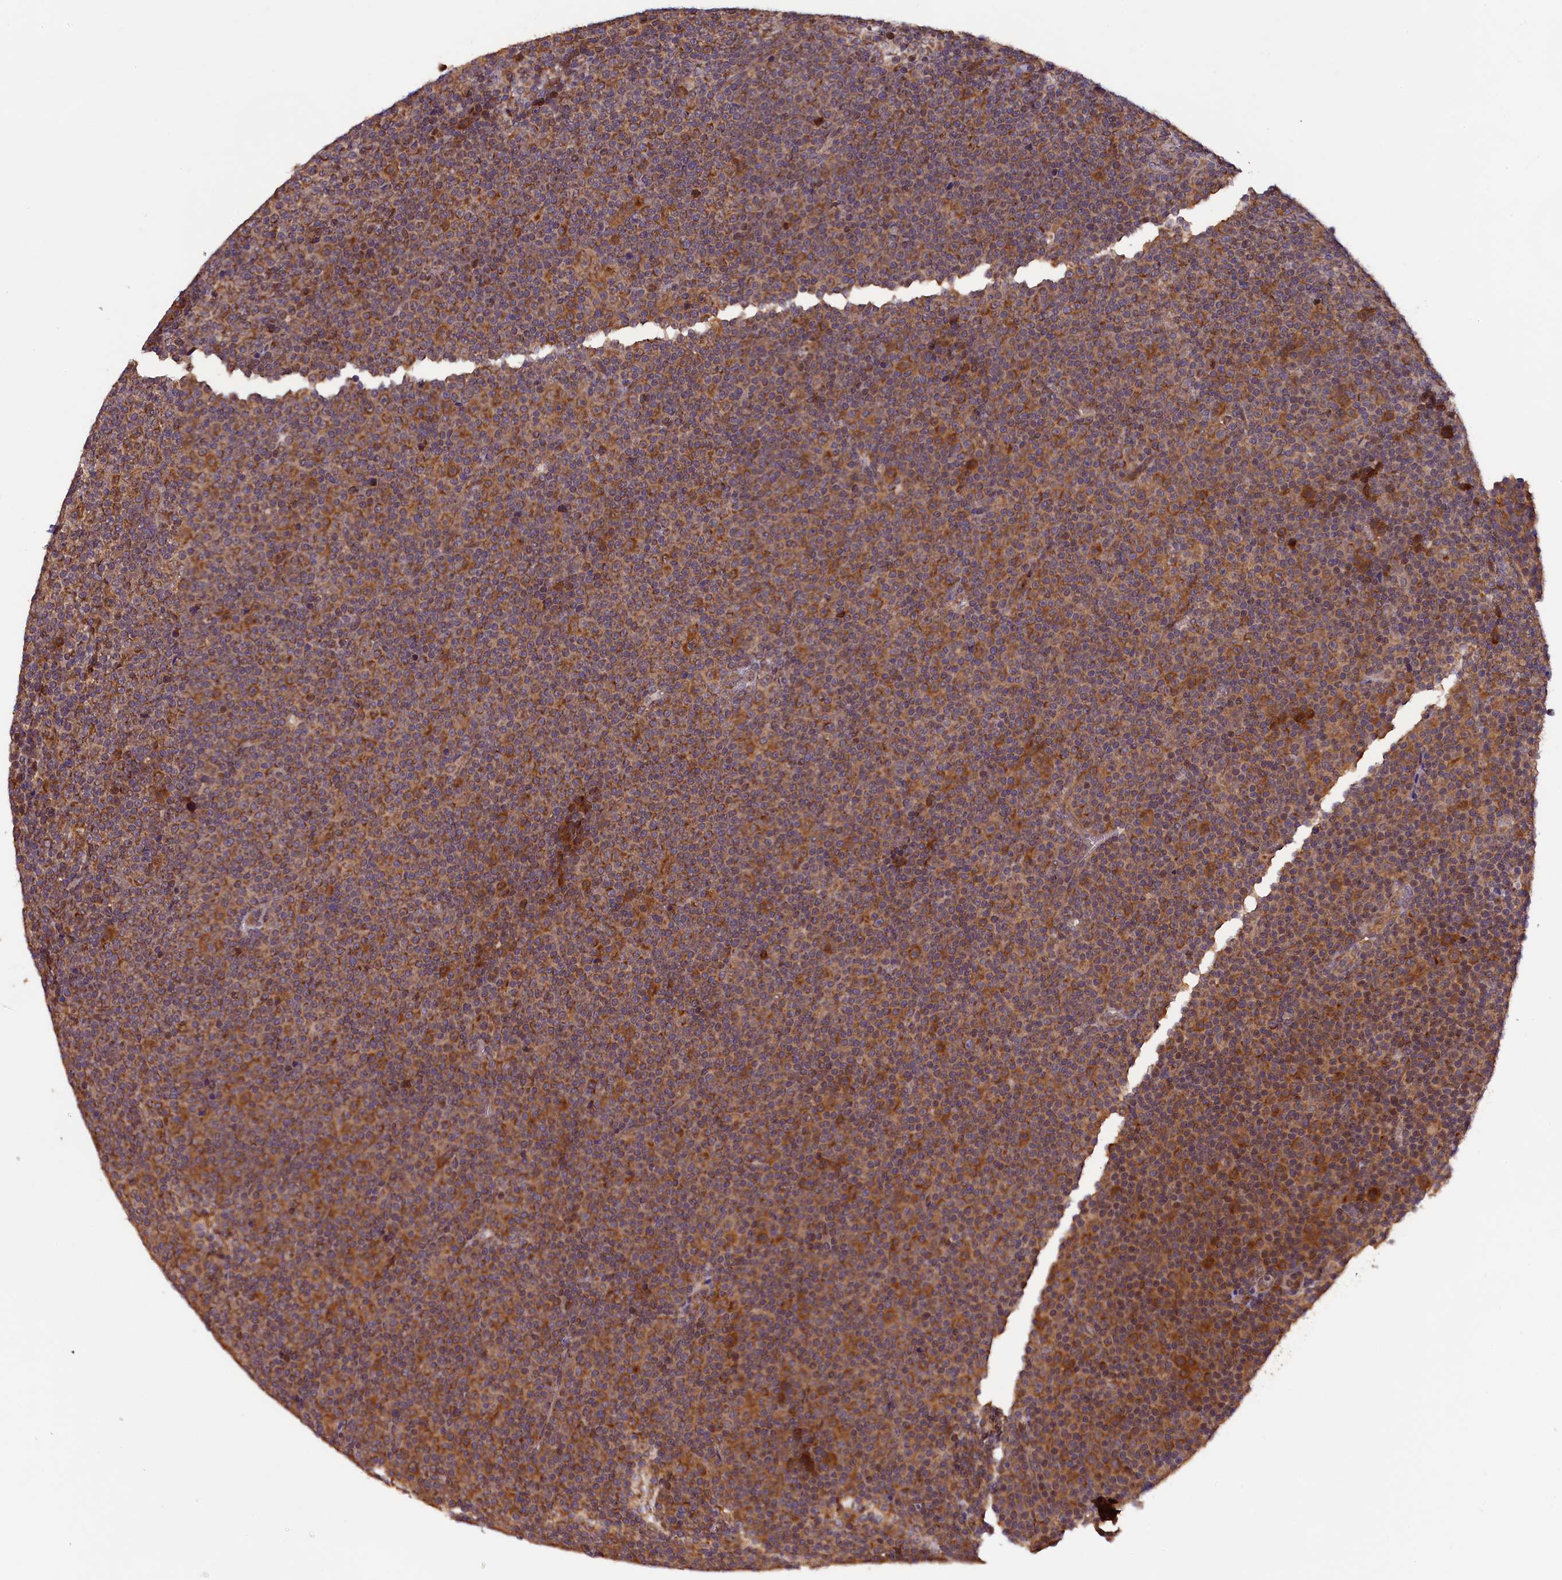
{"staining": {"intensity": "moderate", "quantity": ">75%", "location": "cytoplasmic/membranous"}, "tissue": "lymphoma", "cell_type": "Tumor cells", "image_type": "cancer", "snomed": [{"axis": "morphology", "description": "Malignant lymphoma, non-Hodgkin's type, Low grade"}, {"axis": "topography", "description": "Lymph node"}], "caption": "Moderate cytoplasmic/membranous protein staining is seen in approximately >75% of tumor cells in lymphoma.", "gene": "DOHH", "patient": {"sex": "female", "age": 67}}